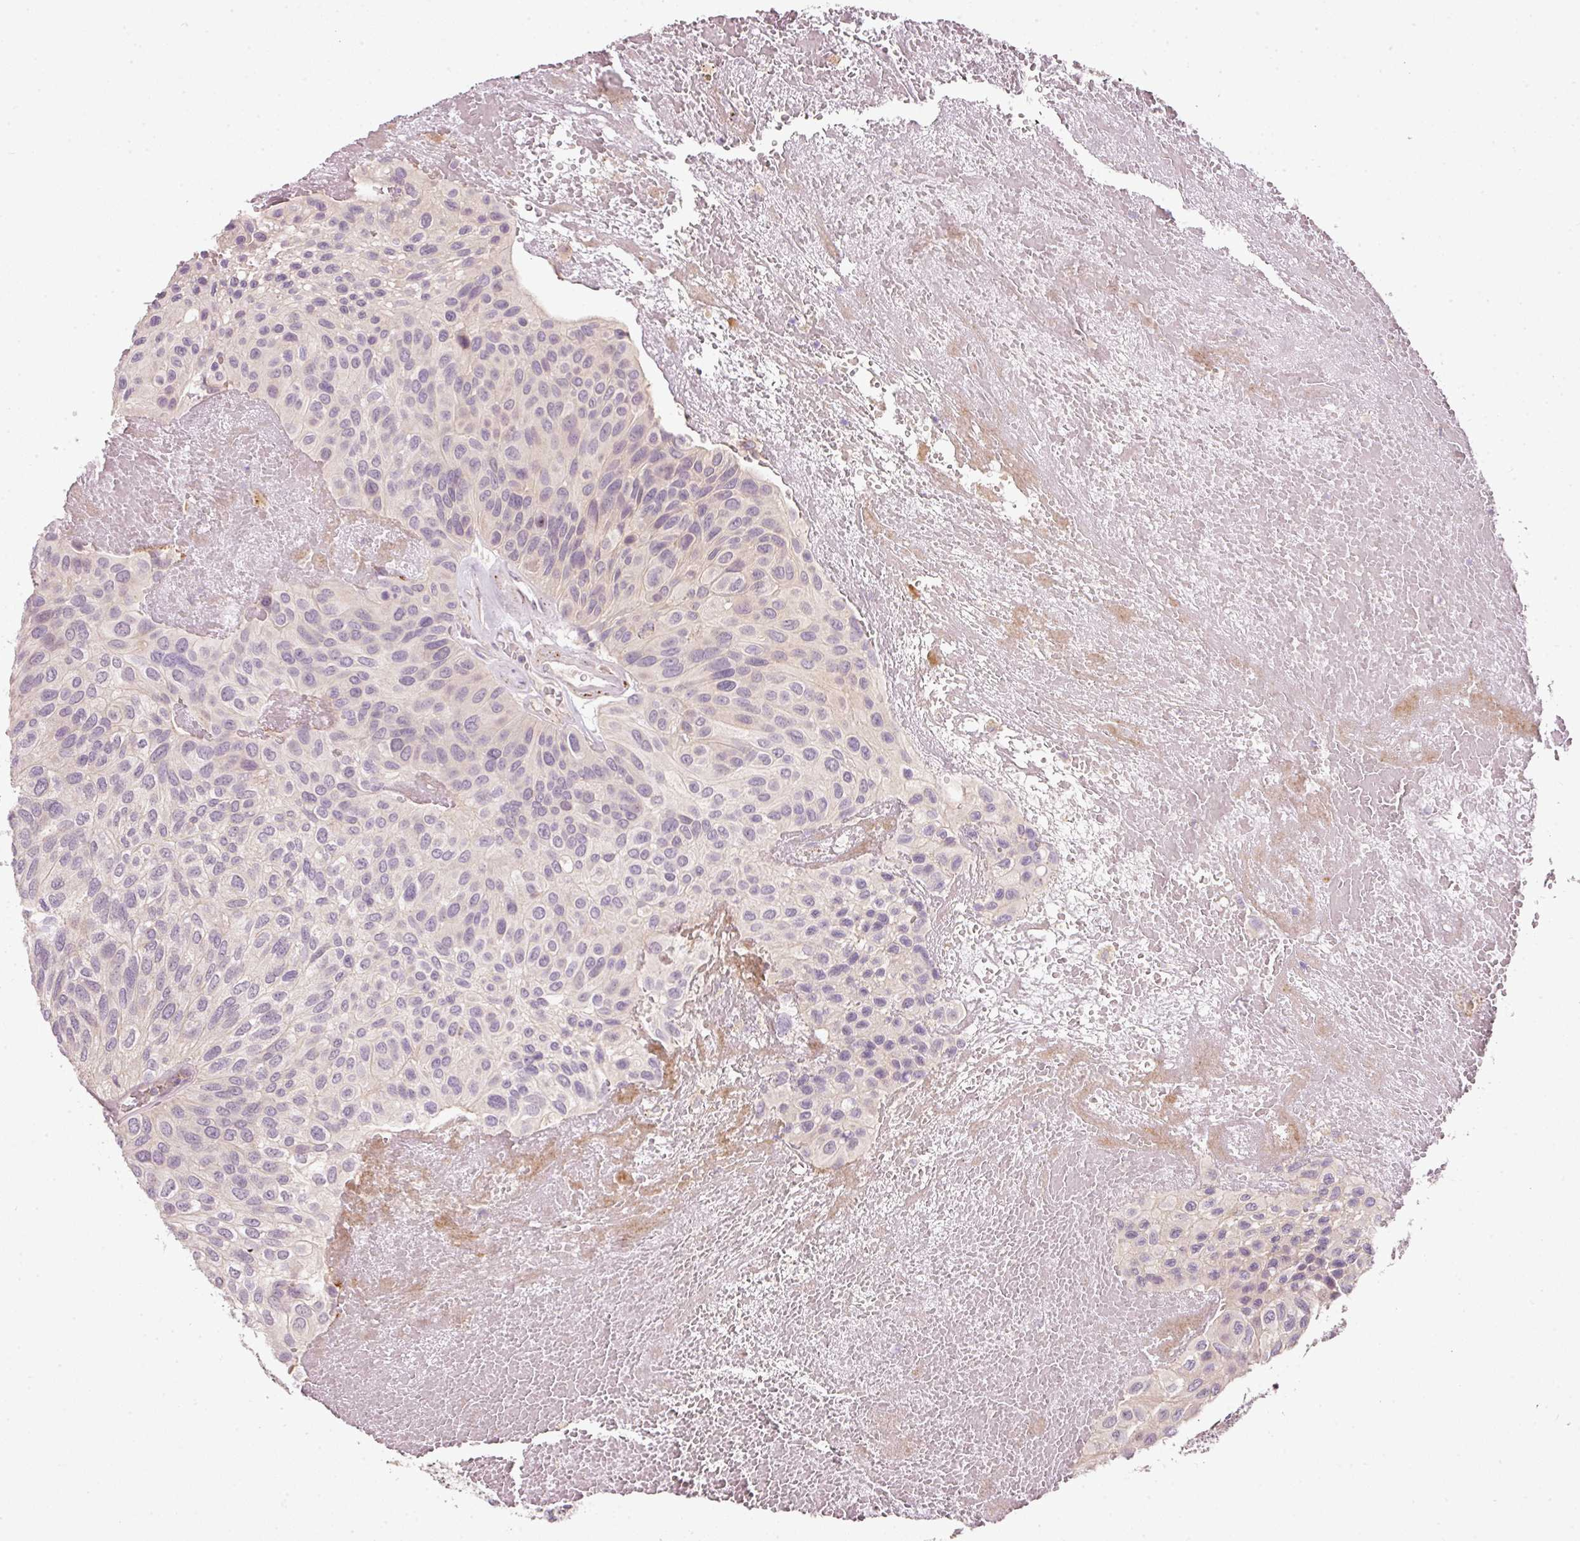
{"staining": {"intensity": "negative", "quantity": "none", "location": "none"}, "tissue": "urothelial cancer", "cell_type": "Tumor cells", "image_type": "cancer", "snomed": [{"axis": "morphology", "description": "Urothelial carcinoma, High grade"}, {"axis": "topography", "description": "Urinary bladder"}], "caption": "High power microscopy histopathology image of an immunohistochemistry histopathology image of urothelial cancer, revealing no significant staining in tumor cells.", "gene": "TIRAP", "patient": {"sex": "male", "age": 66}}